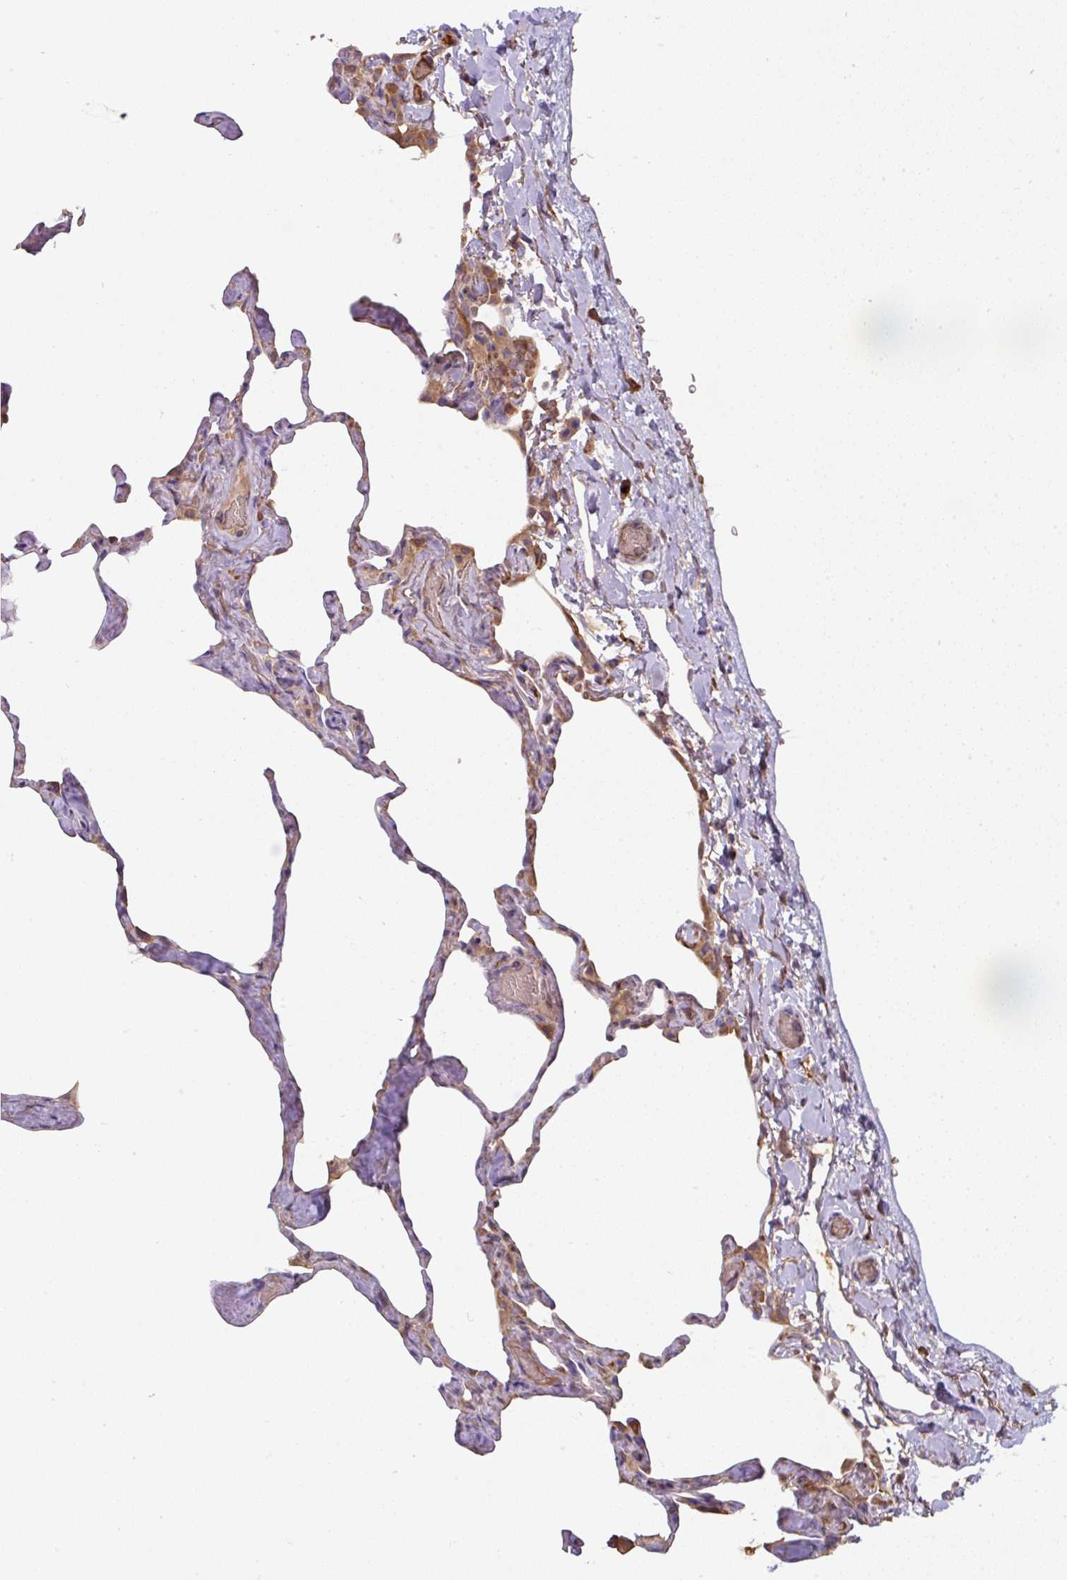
{"staining": {"intensity": "weak", "quantity": "25%-75%", "location": "cytoplasmic/membranous"}, "tissue": "lung", "cell_type": "Alveolar cells", "image_type": "normal", "snomed": [{"axis": "morphology", "description": "Normal tissue, NOS"}, {"axis": "topography", "description": "Lung"}], "caption": "This image displays immunohistochemistry staining of normal human lung, with low weak cytoplasmic/membranous positivity in approximately 25%-75% of alveolar cells.", "gene": "ST13", "patient": {"sex": "male", "age": 65}}